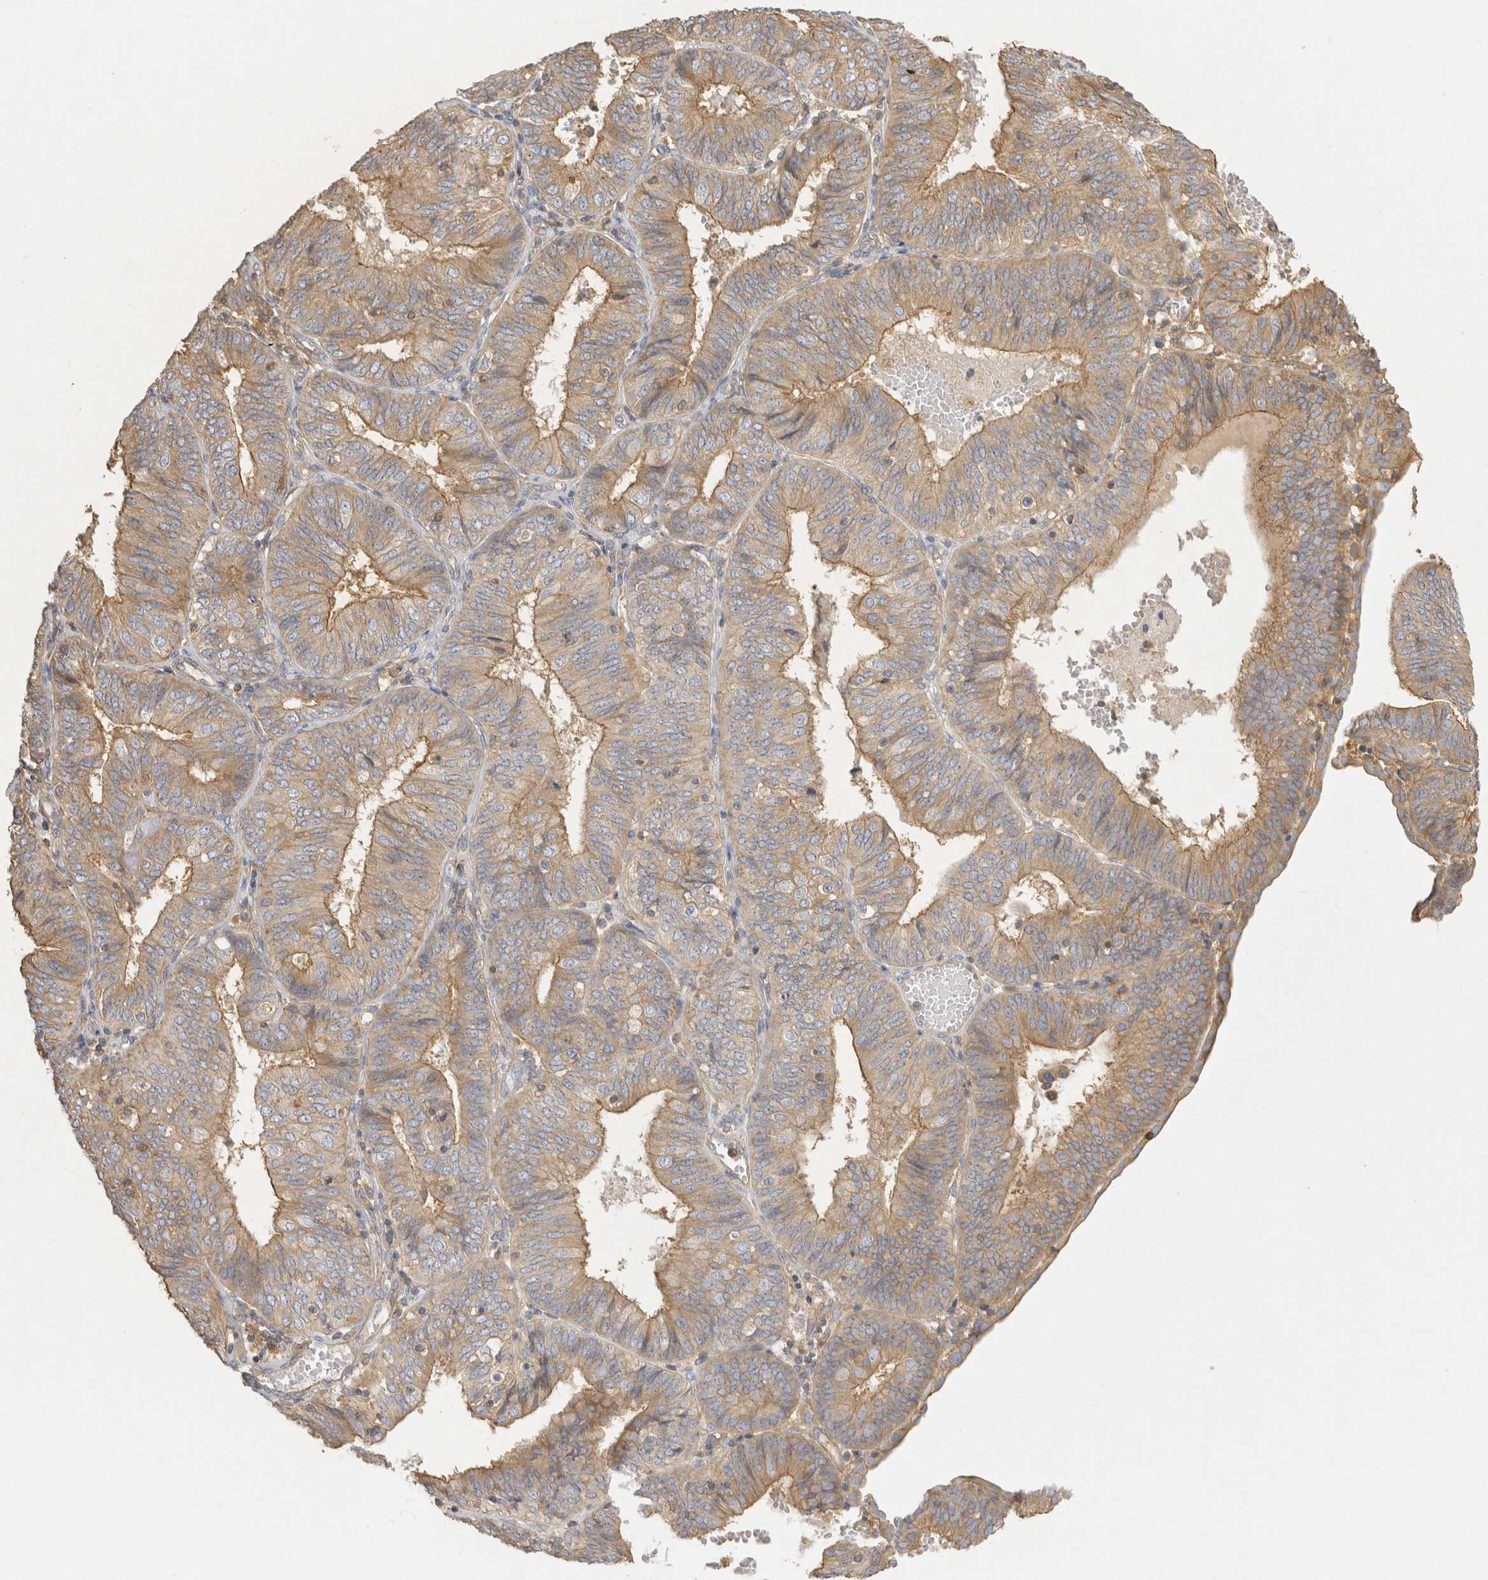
{"staining": {"intensity": "weak", "quantity": ">75%", "location": "cytoplasmic/membranous"}, "tissue": "endometrial cancer", "cell_type": "Tumor cells", "image_type": "cancer", "snomed": [{"axis": "morphology", "description": "Adenocarcinoma, NOS"}, {"axis": "topography", "description": "Endometrium"}], "caption": "Immunohistochemistry (IHC) of human endometrial cancer (adenocarcinoma) shows low levels of weak cytoplasmic/membranous expression in about >75% of tumor cells.", "gene": "CHMP6", "patient": {"sex": "female", "age": 58}}